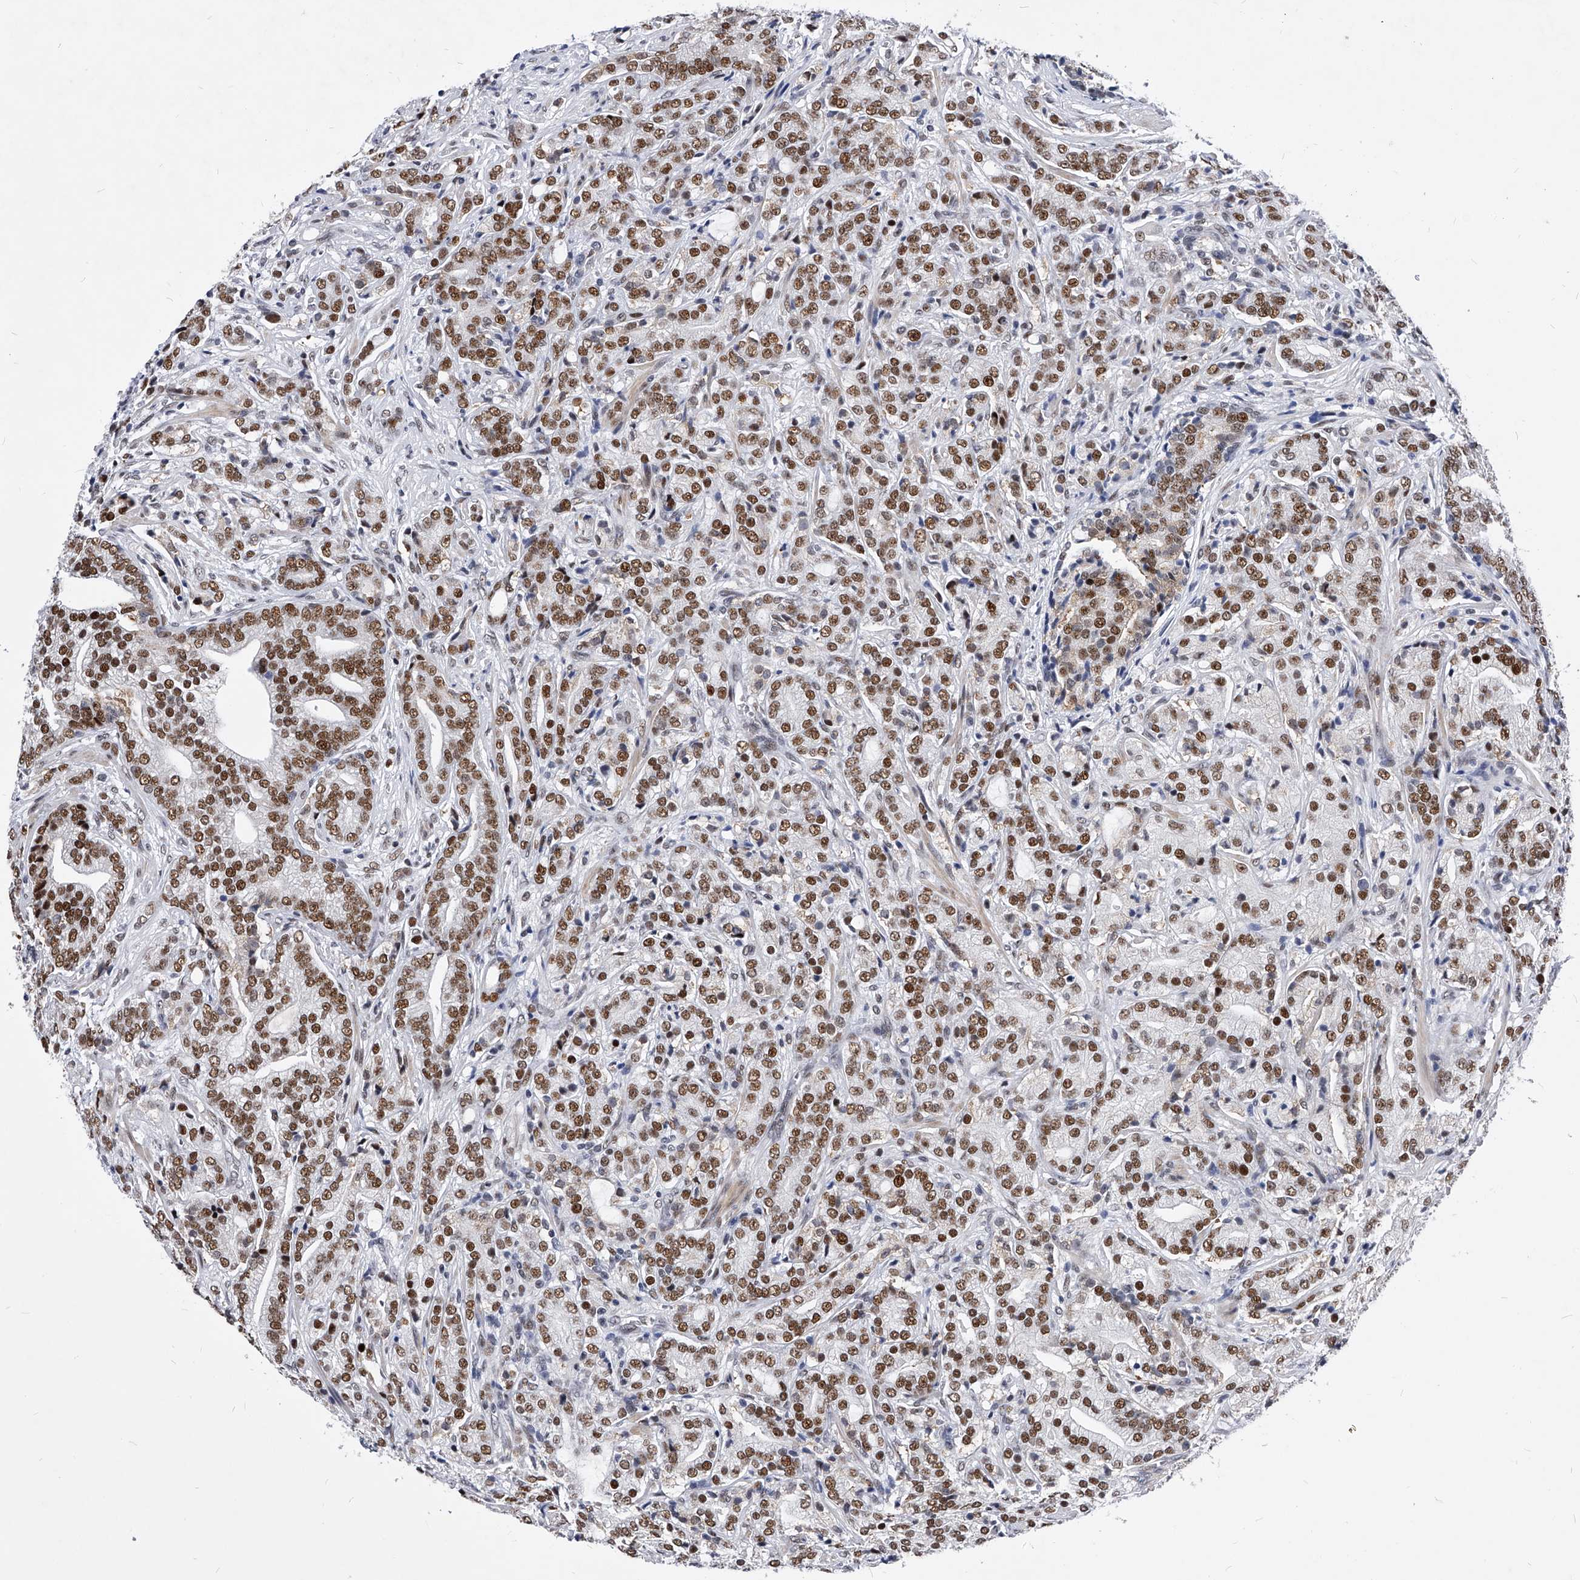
{"staining": {"intensity": "moderate", "quantity": ">75%", "location": "nuclear"}, "tissue": "prostate cancer", "cell_type": "Tumor cells", "image_type": "cancer", "snomed": [{"axis": "morphology", "description": "Adenocarcinoma, High grade"}, {"axis": "topography", "description": "Prostate"}], "caption": "Protein staining of prostate cancer tissue demonstrates moderate nuclear positivity in about >75% of tumor cells.", "gene": "TESK2", "patient": {"sex": "male", "age": 57}}